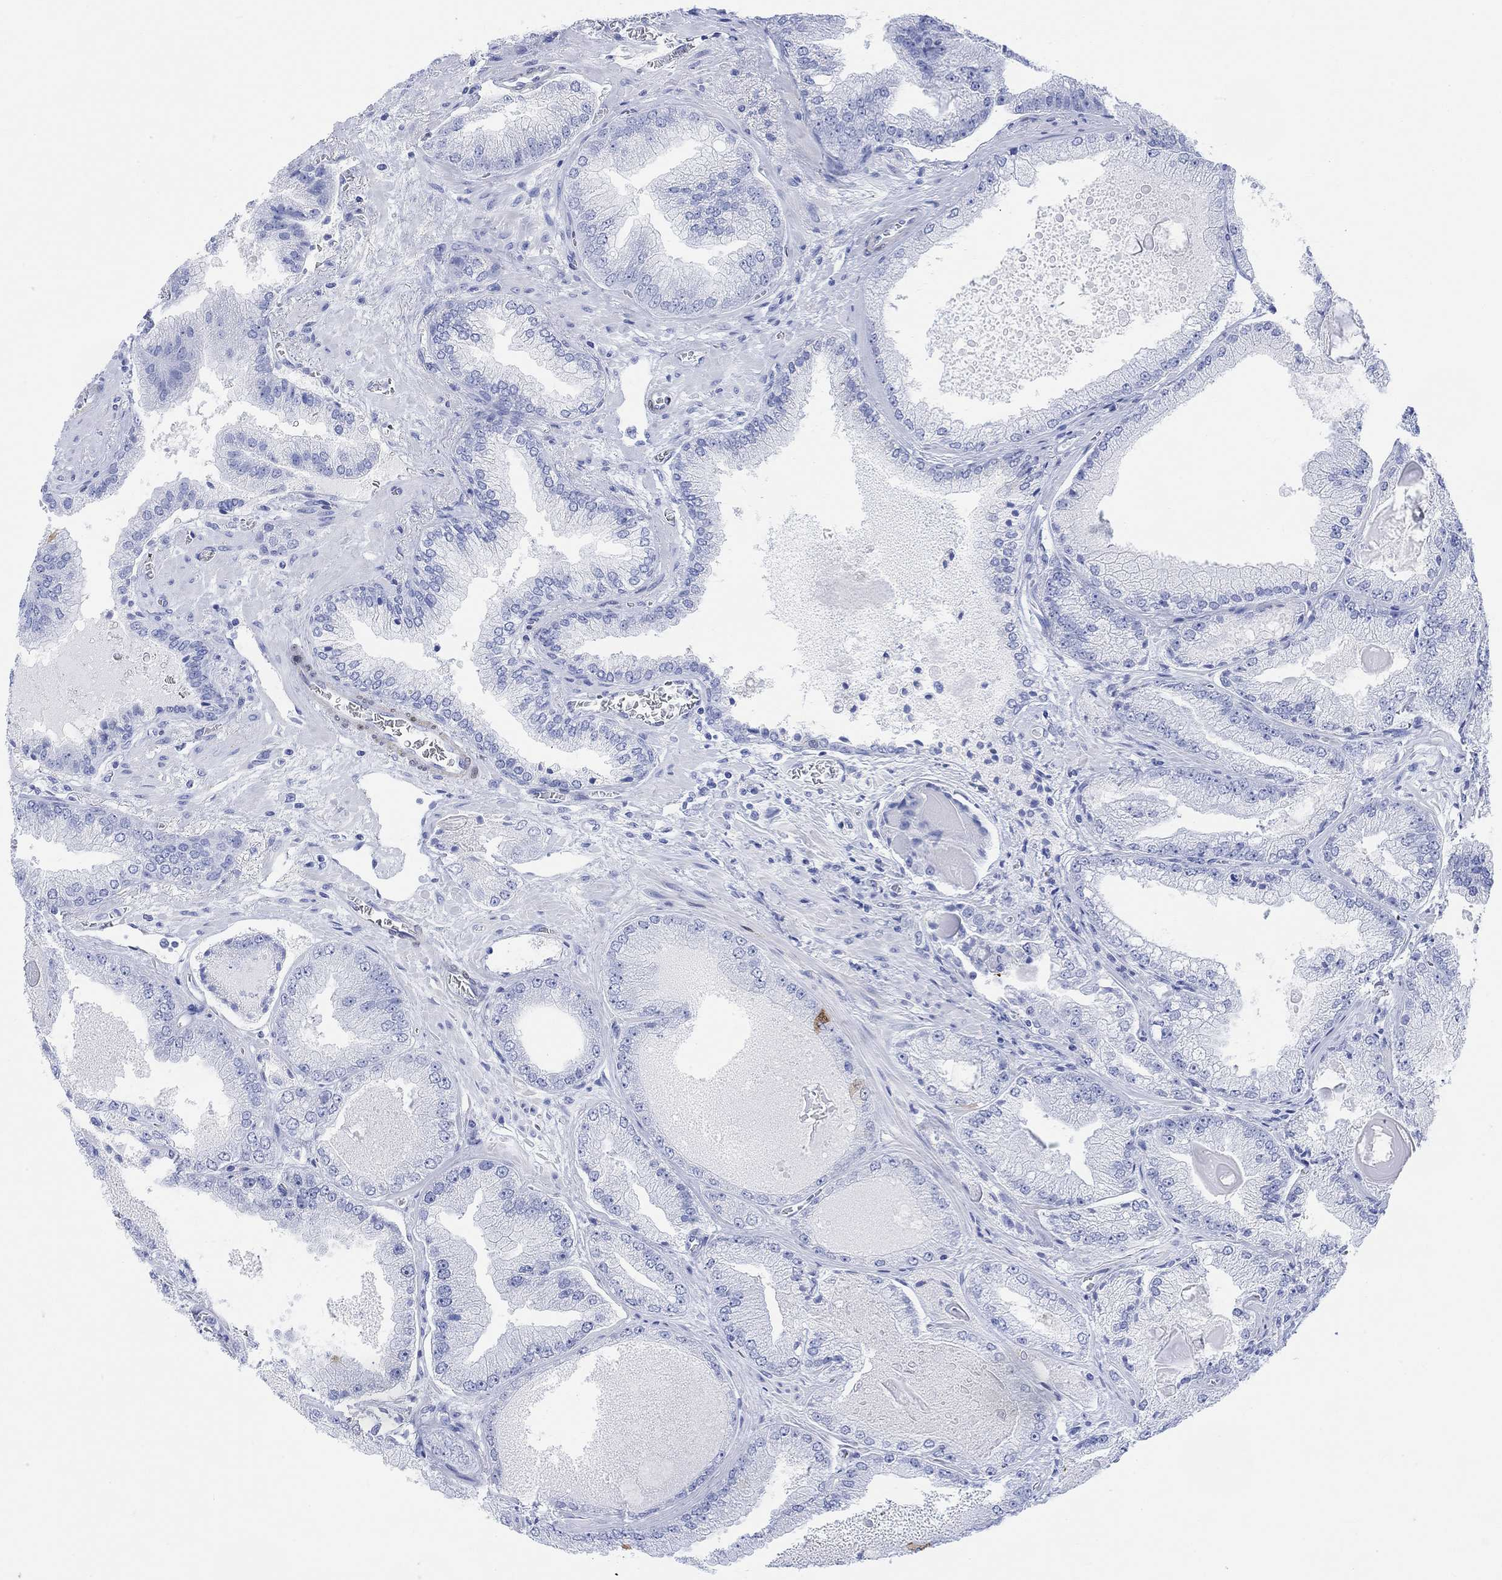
{"staining": {"intensity": "moderate", "quantity": "<25%", "location": "nuclear"}, "tissue": "prostate cancer", "cell_type": "Tumor cells", "image_type": "cancer", "snomed": [{"axis": "morphology", "description": "Adenocarcinoma, Low grade"}, {"axis": "topography", "description": "Prostate"}], "caption": "Human prostate cancer stained for a protein (brown) exhibits moderate nuclear positive staining in approximately <25% of tumor cells.", "gene": "TPPP3", "patient": {"sex": "male", "age": 72}}